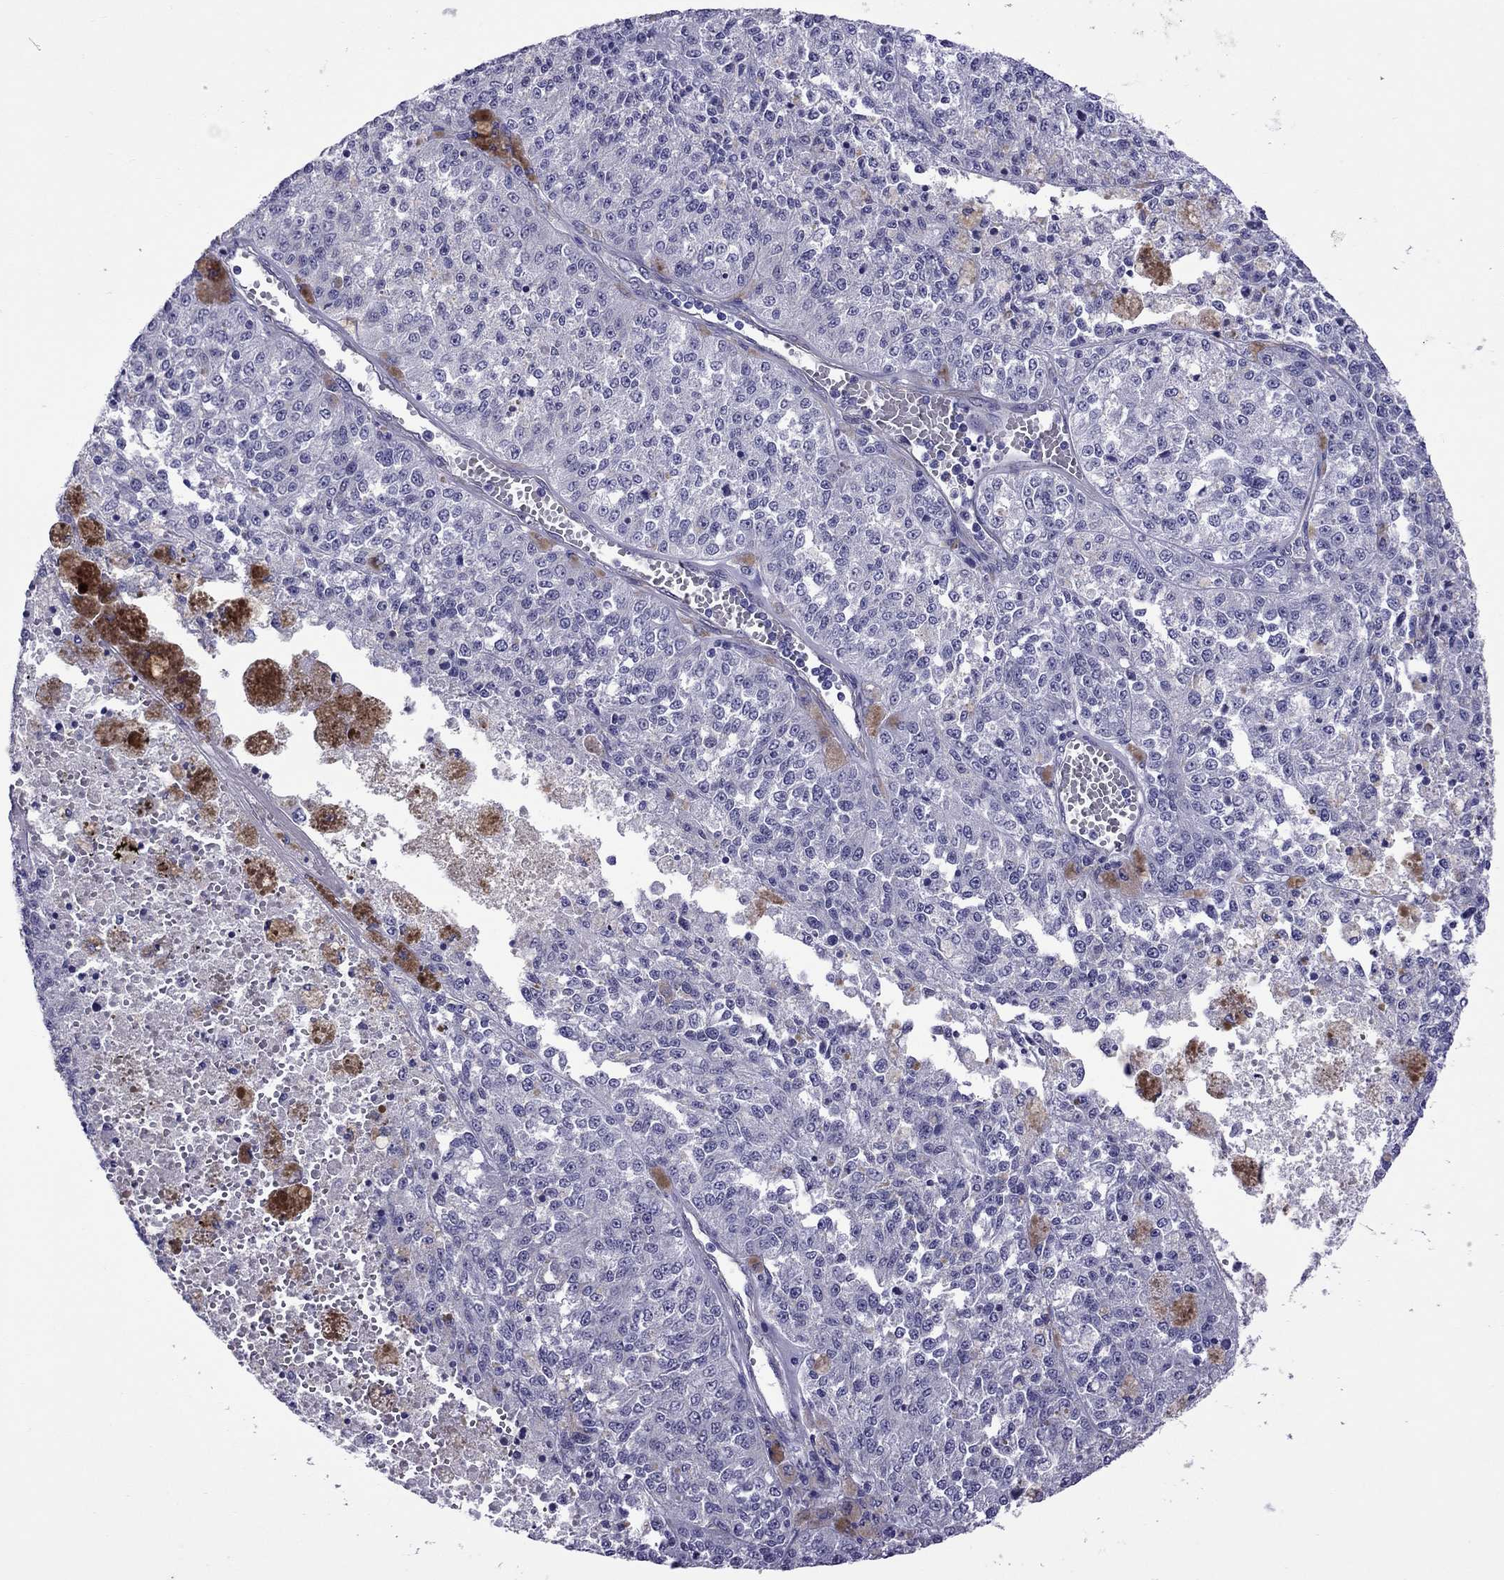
{"staining": {"intensity": "negative", "quantity": "none", "location": "none"}, "tissue": "melanoma", "cell_type": "Tumor cells", "image_type": "cancer", "snomed": [{"axis": "morphology", "description": "Malignant melanoma, Metastatic site"}, {"axis": "topography", "description": "Lymph node"}], "caption": "The image displays no staining of tumor cells in melanoma.", "gene": "CHRNA5", "patient": {"sex": "female", "age": 64}}